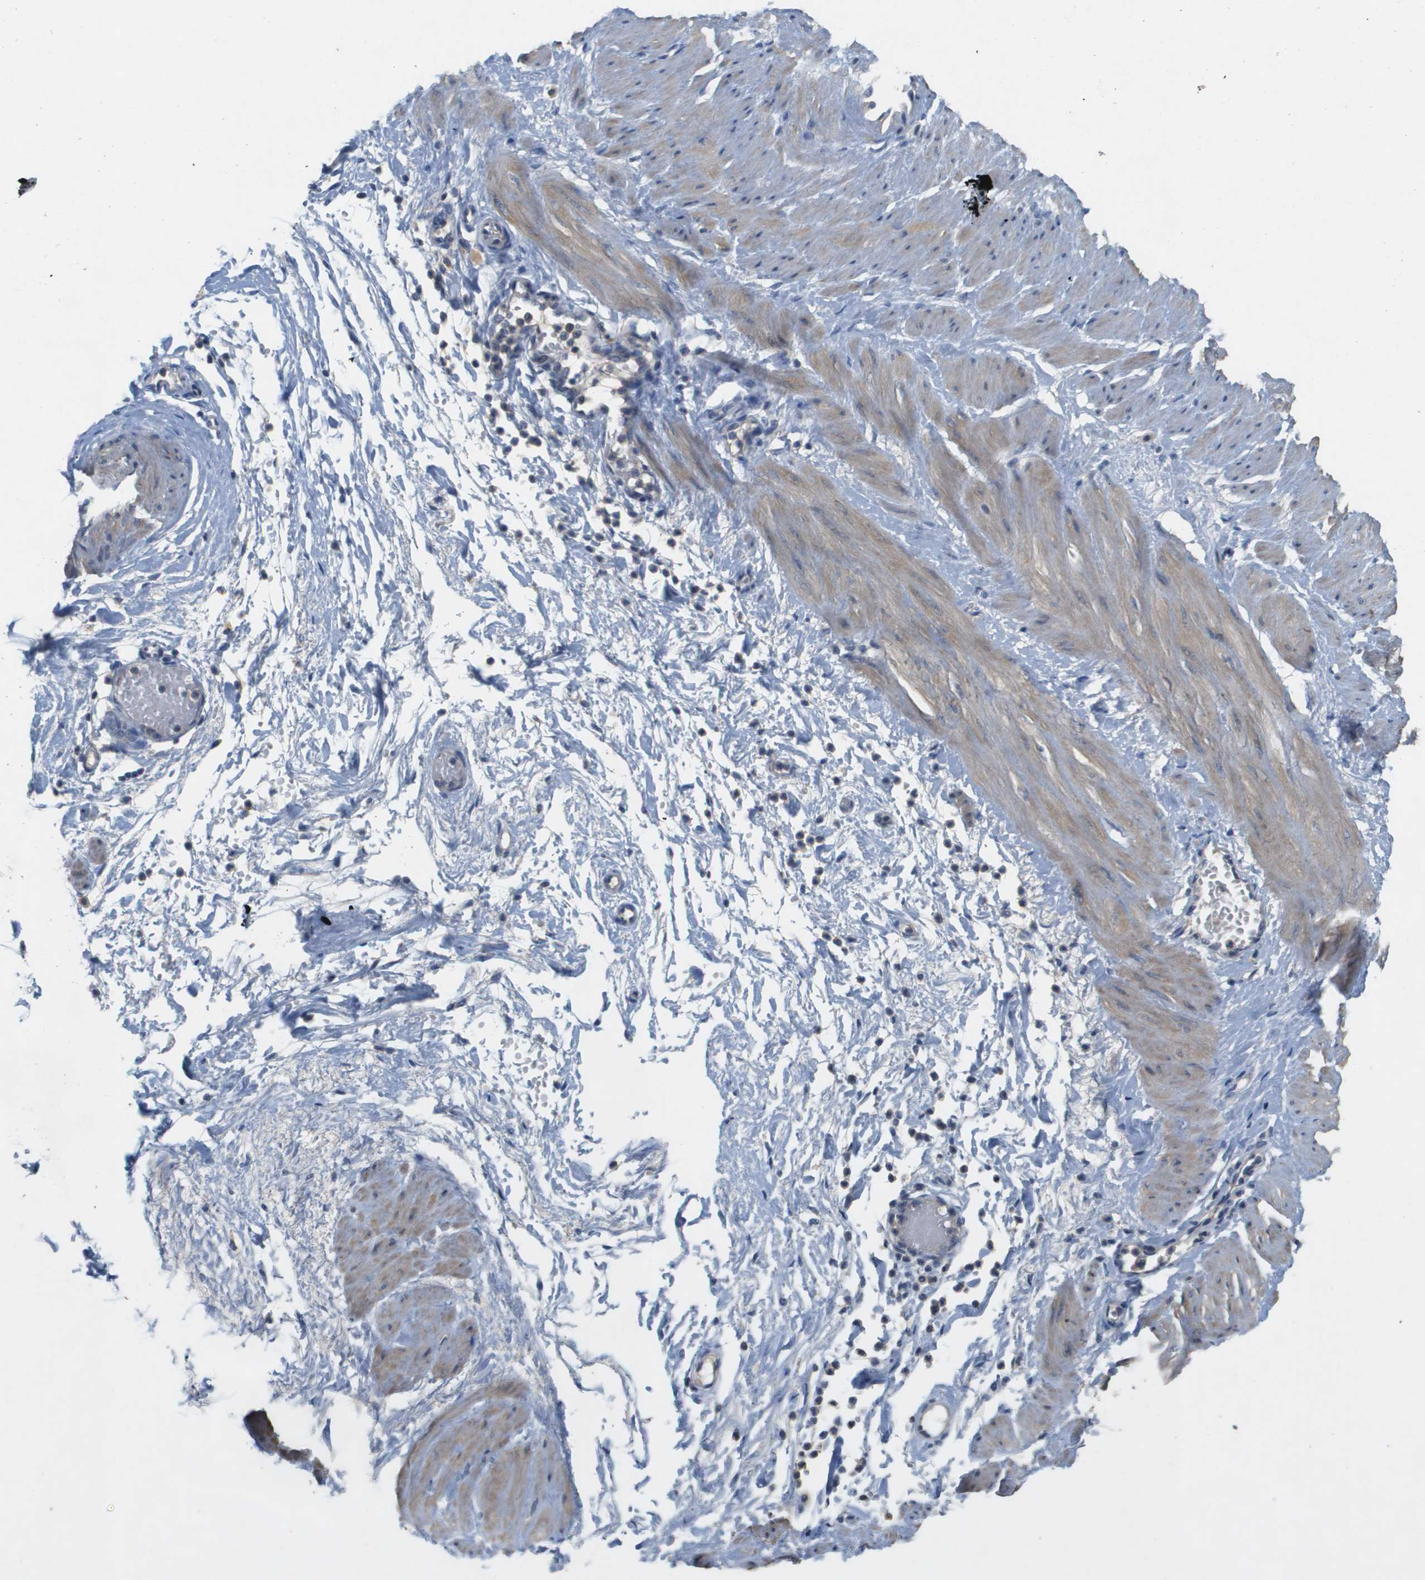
{"staining": {"intensity": "negative", "quantity": "none", "location": "none"}, "tissue": "adipose tissue", "cell_type": "Adipocytes", "image_type": "normal", "snomed": [{"axis": "morphology", "description": "Normal tissue, NOS"}, {"axis": "topography", "description": "Soft tissue"}, {"axis": "topography", "description": "Vascular tissue"}], "caption": "High magnification brightfield microscopy of unremarkable adipose tissue stained with DAB (3,3'-diaminobenzidine) (brown) and counterstained with hematoxylin (blue): adipocytes show no significant staining.", "gene": "B3GNT5", "patient": {"sex": "female", "age": 35}}